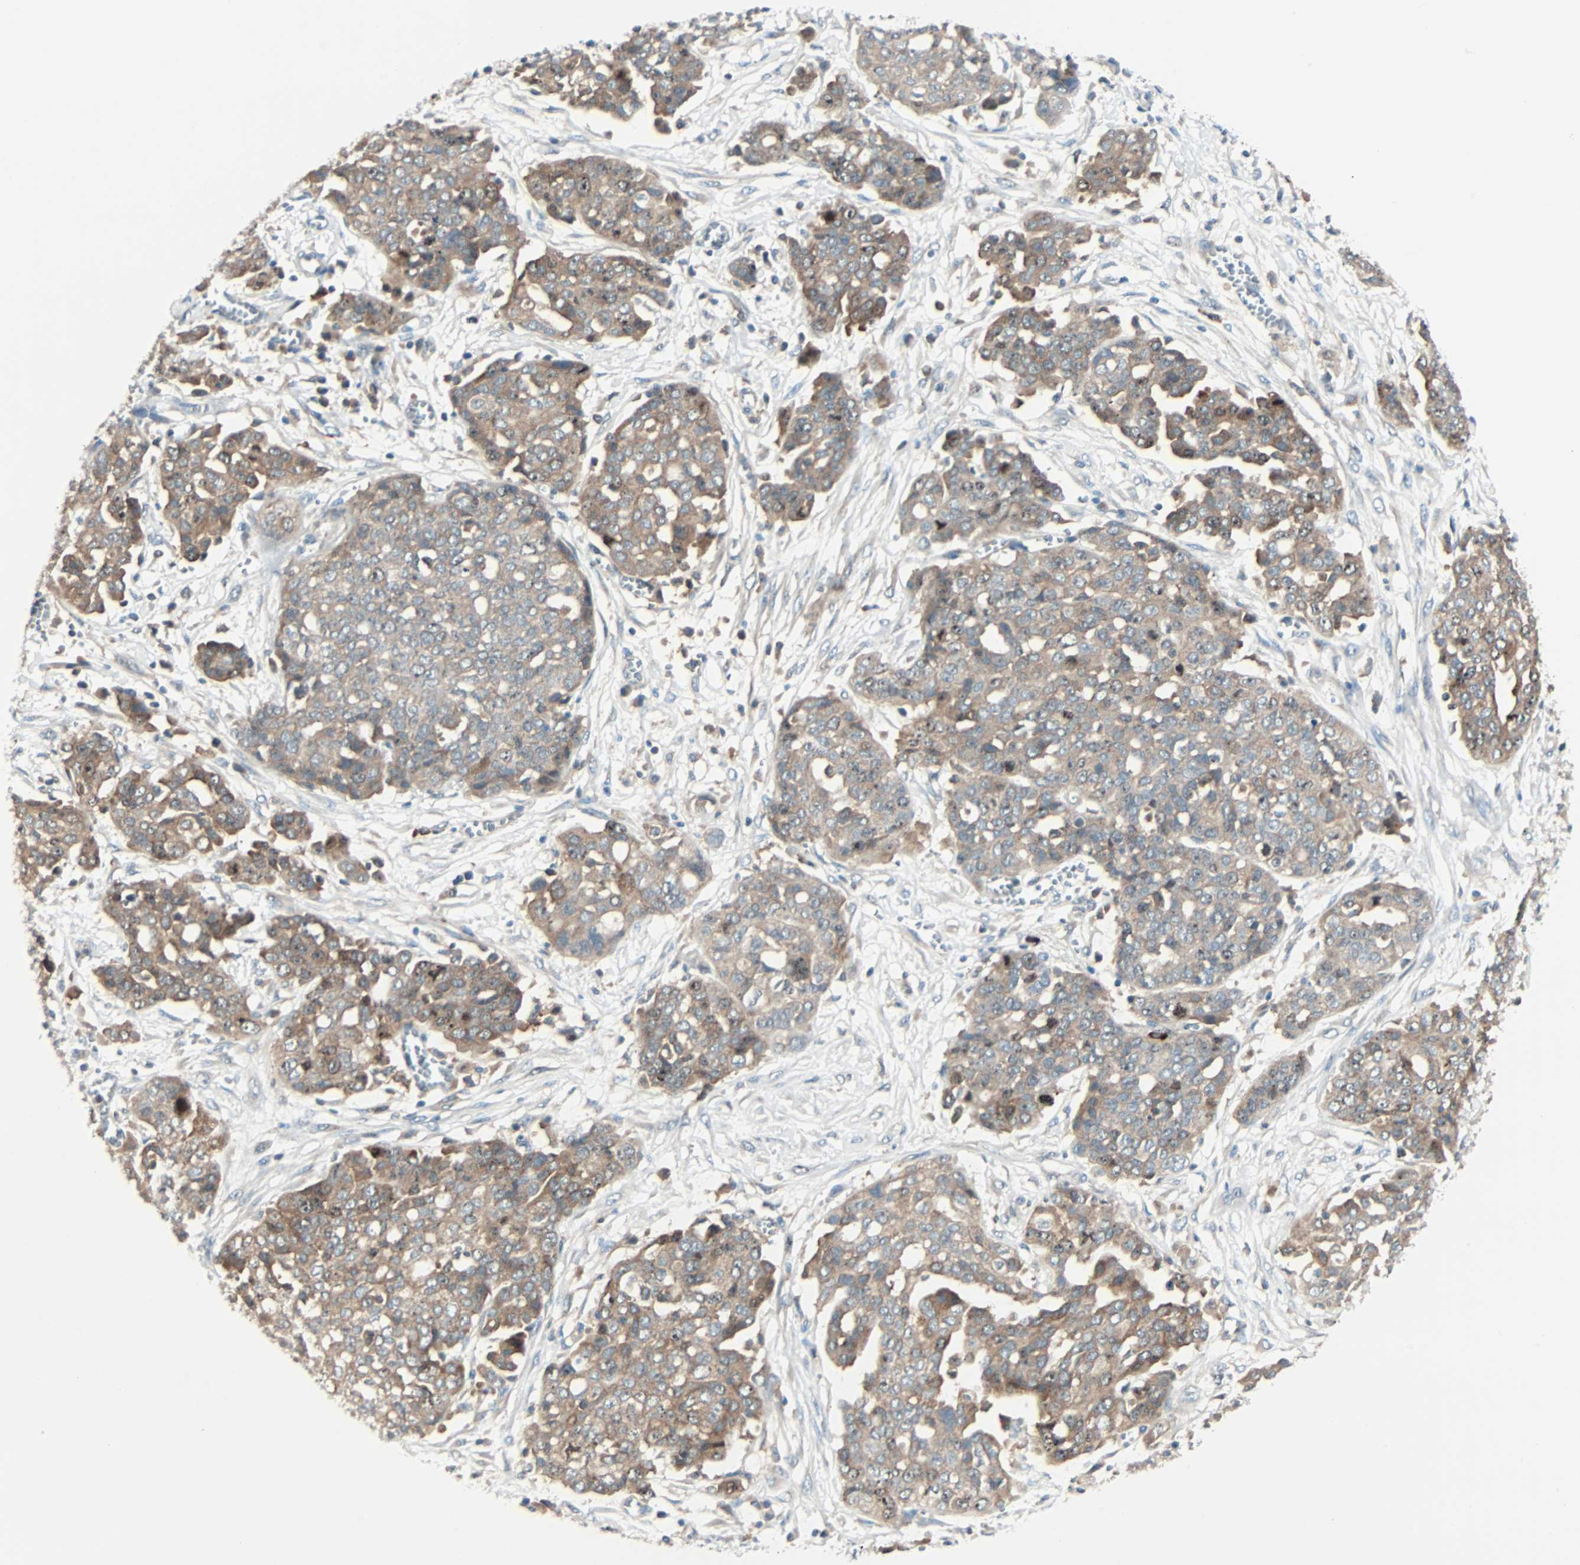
{"staining": {"intensity": "moderate", "quantity": ">75%", "location": "cytoplasmic/membranous"}, "tissue": "ovarian cancer", "cell_type": "Tumor cells", "image_type": "cancer", "snomed": [{"axis": "morphology", "description": "Cystadenocarcinoma, serous, NOS"}, {"axis": "topography", "description": "Soft tissue"}, {"axis": "topography", "description": "Ovary"}], "caption": "Tumor cells demonstrate medium levels of moderate cytoplasmic/membranous expression in about >75% of cells in human serous cystadenocarcinoma (ovarian).", "gene": "SMIM8", "patient": {"sex": "female", "age": 57}}